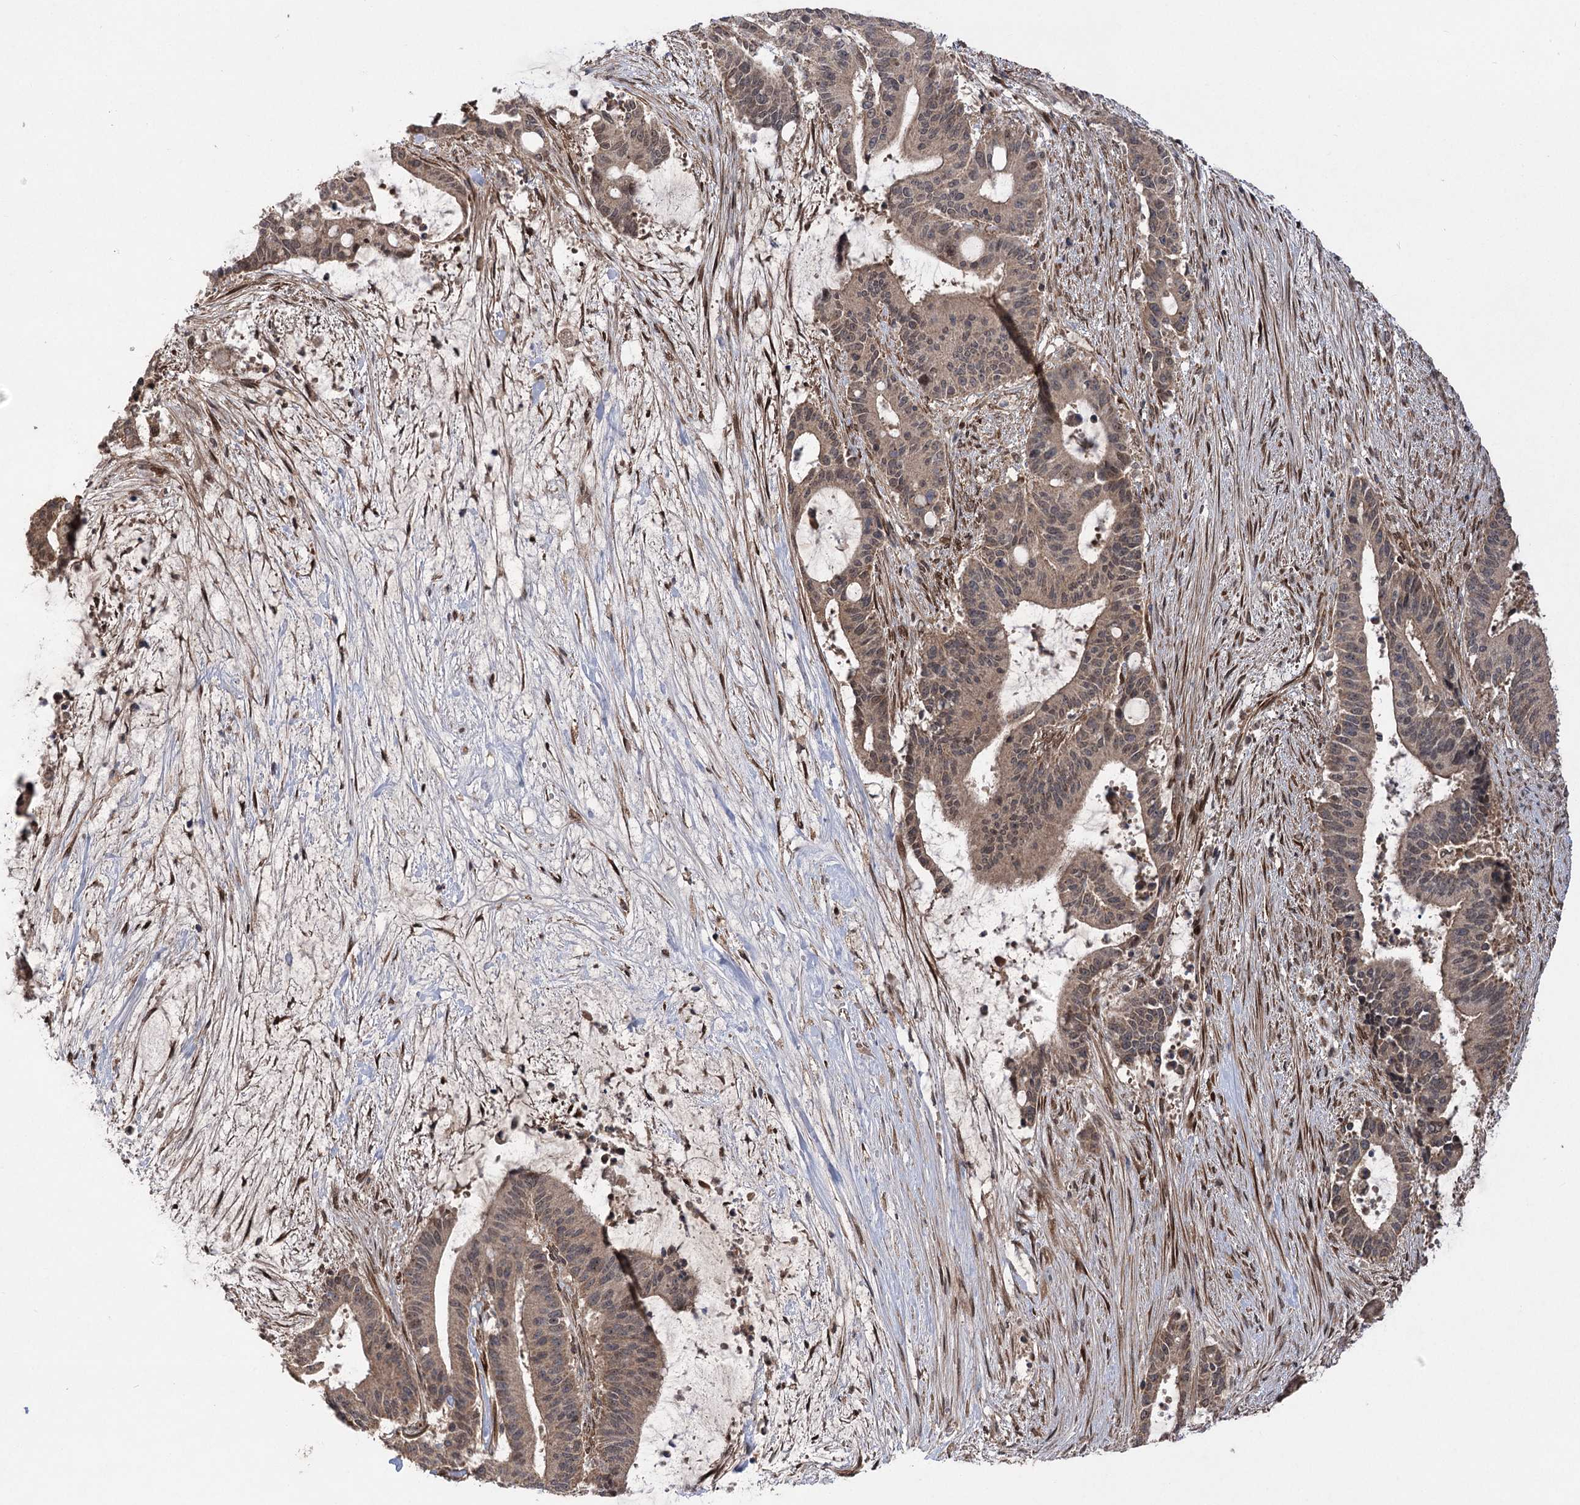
{"staining": {"intensity": "weak", "quantity": "25%-75%", "location": "cytoplasmic/membranous,nuclear"}, "tissue": "liver cancer", "cell_type": "Tumor cells", "image_type": "cancer", "snomed": [{"axis": "morphology", "description": "Normal tissue, NOS"}, {"axis": "morphology", "description": "Cholangiocarcinoma"}, {"axis": "topography", "description": "Liver"}, {"axis": "topography", "description": "Peripheral nerve tissue"}], "caption": "An IHC image of neoplastic tissue is shown. Protein staining in brown shows weak cytoplasmic/membranous and nuclear positivity in liver cholangiocarcinoma within tumor cells.", "gene": "TENM2", "patient": {"sex": "female", "age": 73}}